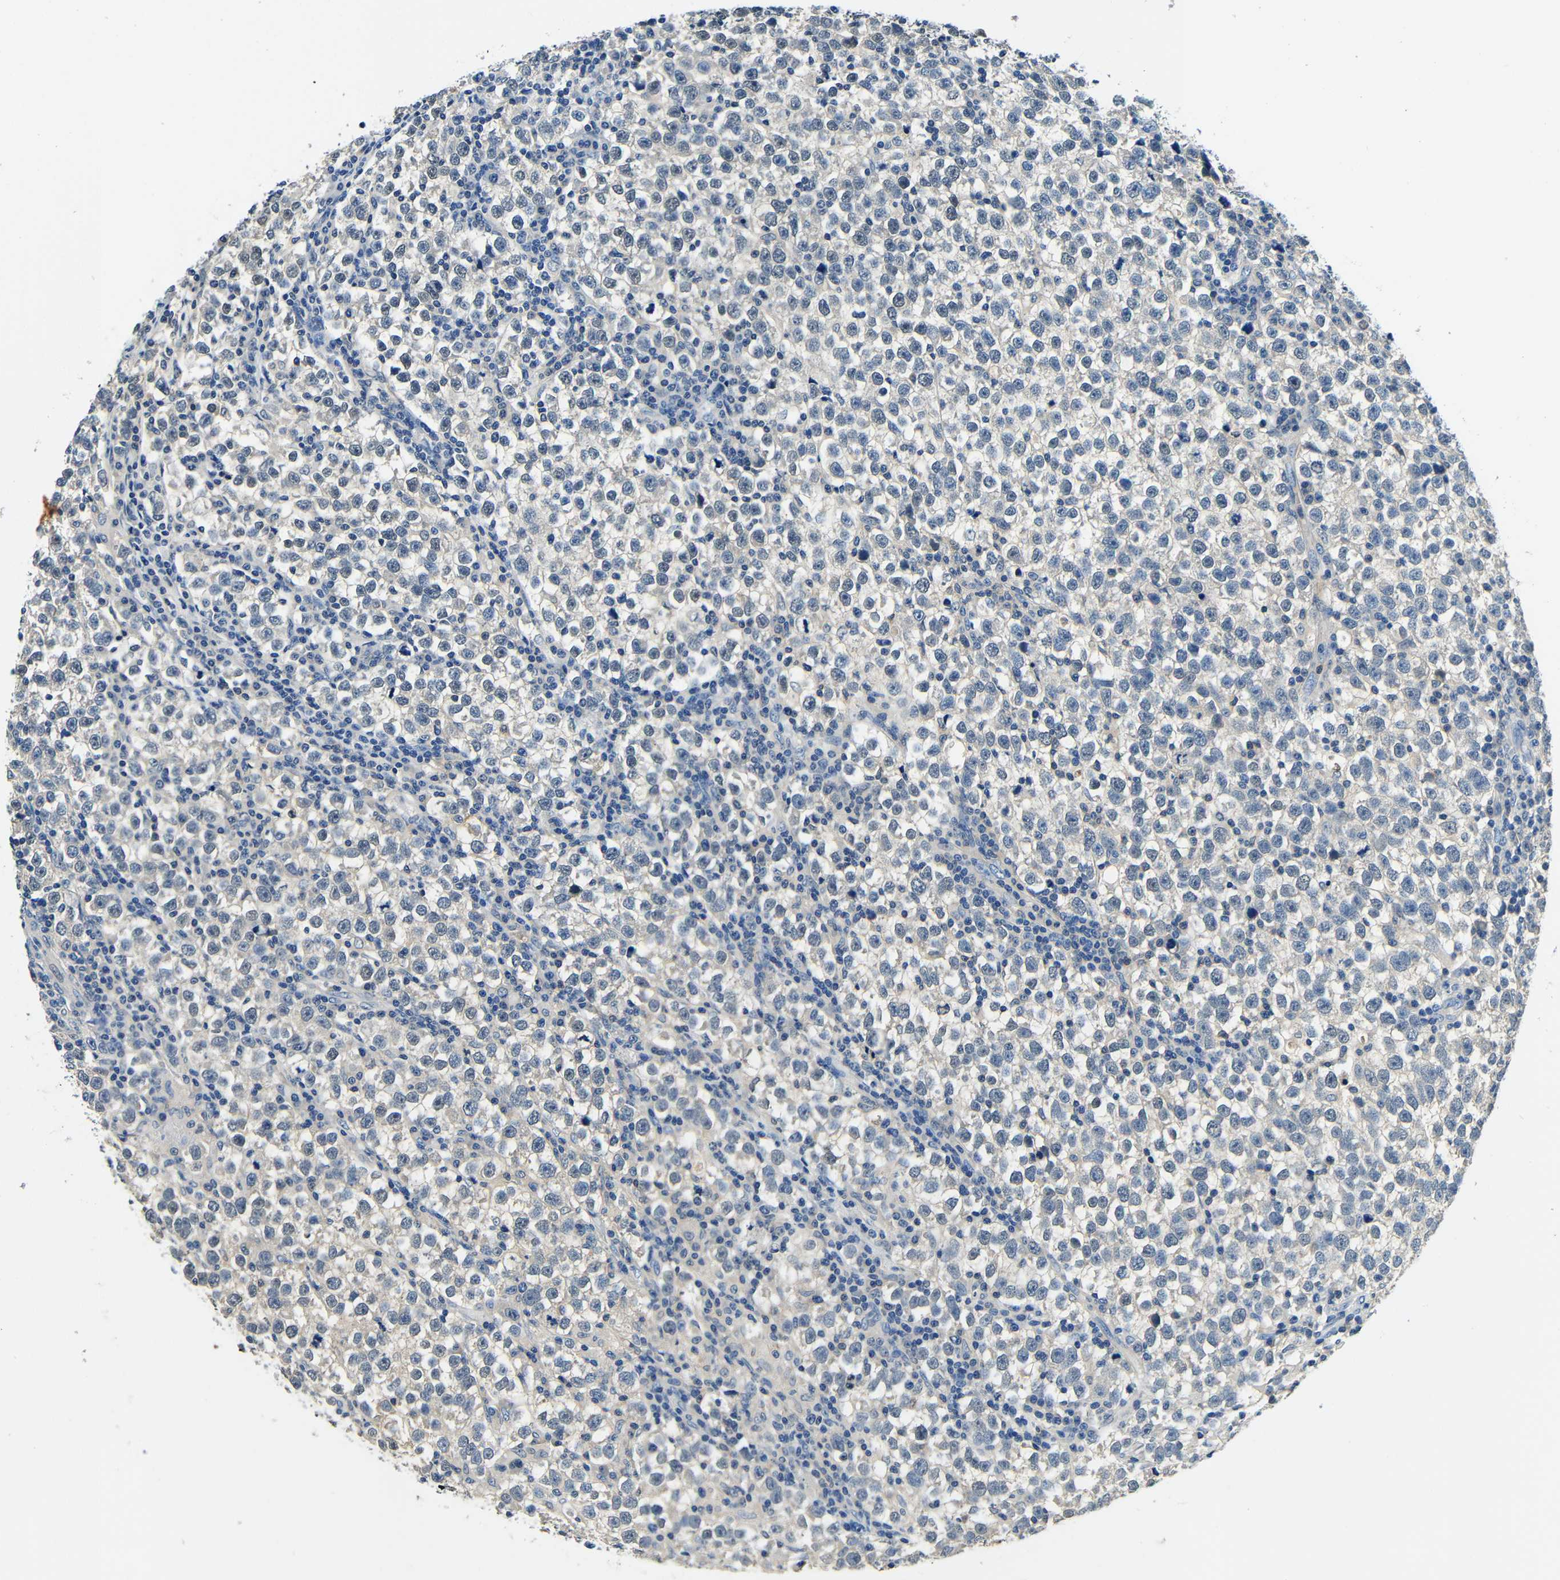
{"staining": {"intensity": "weak", "quantity": "<25%", "location": "cytoplasmic/membranous"}, "tissue": "testis cancer", "cell_type": "Tumor cells", "image_type": "cancer", "snomed": [{"axis": "morphology", "description": "Normal tissue, NOS"}, {"axis": "morphology", "description": "Seminoma, NOS"}, {"axis": "topography", "description": "Testis"}], "caption": "The immunohistochemistry photomicrograph has no significant positivity in tumor cells of testis cancer tissue. (DAB (3,3'-diaminobenzidine) IHC with hematoxylin counter stain).", "gene": "ADAP1", "patient": {"sex": "male", "age": 43}}